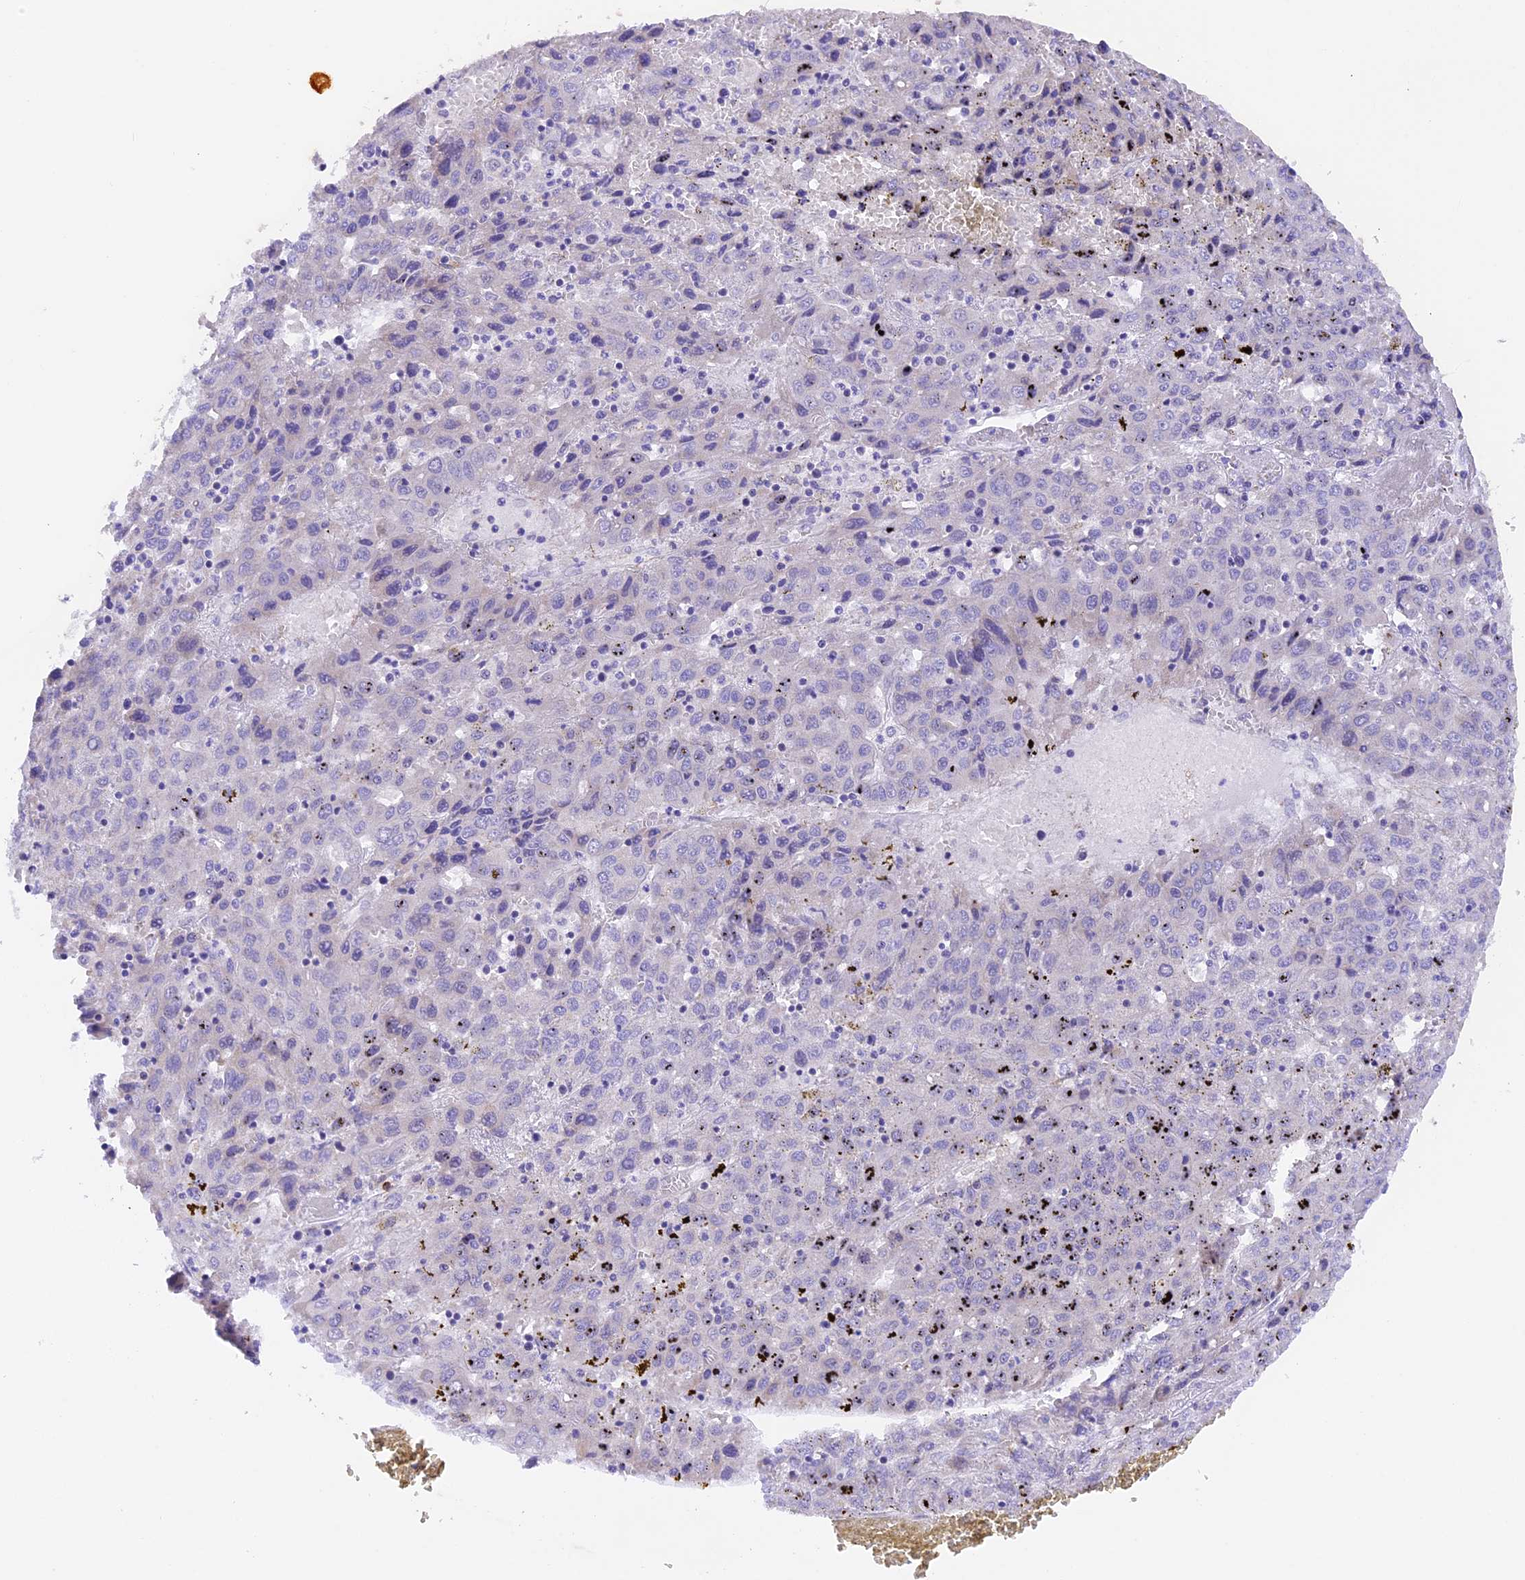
{"staining": {"intensity": "negative", "quantity": "none", "location": "none"}, "tissue": "liver cancer", "cell_type": "Tumor cells", "image_type": "cancer", "snomed": [{"axis": "morphology", "description": "Carcinoma, Hepatocellular, NOS"}, {"axis": "topography", "description": "Liver"}], "caption": "DAB immunohistochemical staining of human liver cancer (hepatocellular carcinoma) reveals no significant positivity in tumor cells. The staining was performed using DAB to visualize the protein expression in brown, while the nuclei were stained in blue with hematoxylin (Magnification: 20x).", "gene": "PKIA", "patient": {"sex": "female", "age": 53}}